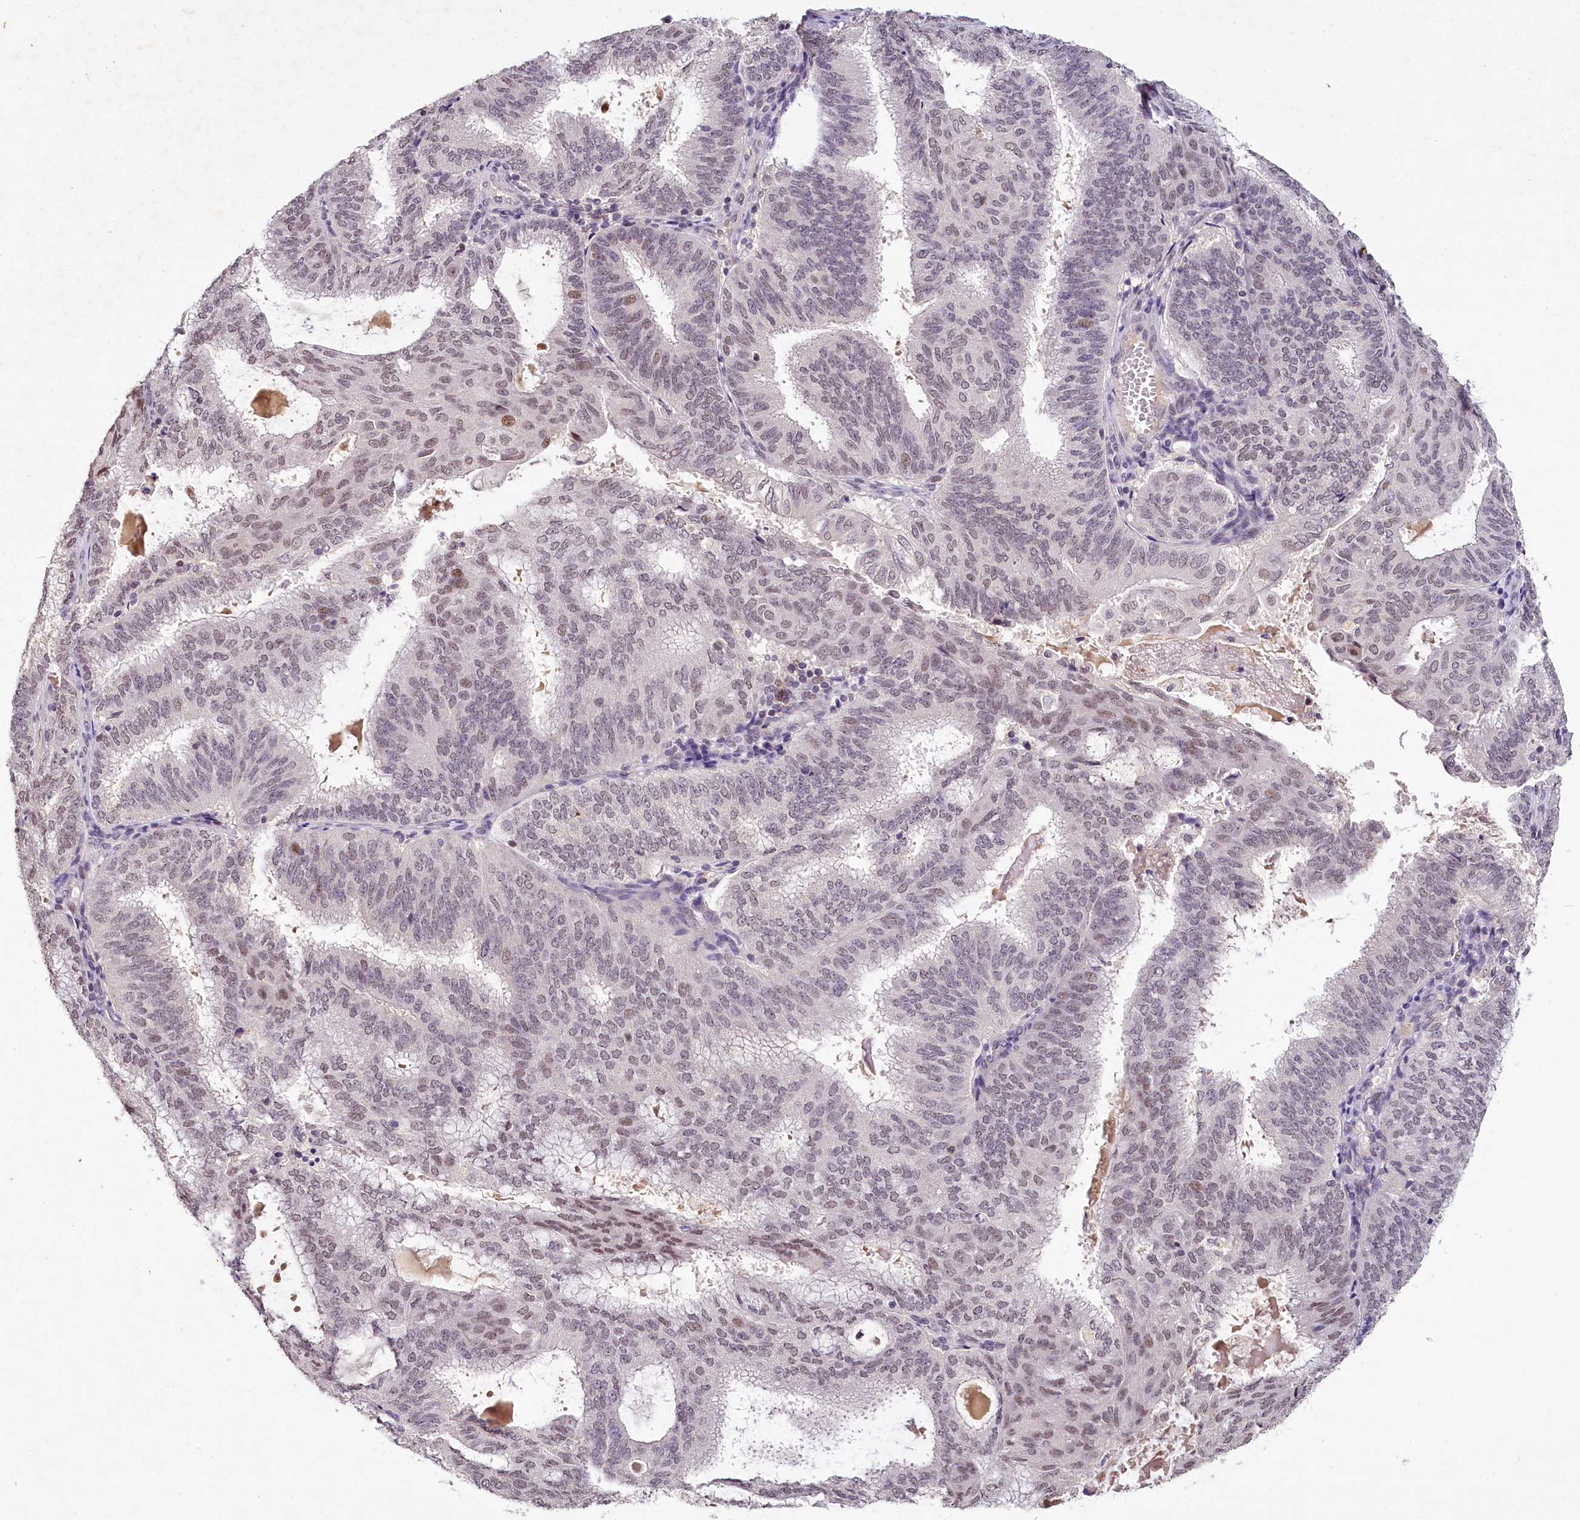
{"staining": {"intensity": "weak", "quantity": "<25%", "location": "nuclear"}, "tissue": "endometrial cancer", "cell_type": "Tumor cells", "image_type": "cancer", "snomed": [{"axis": "morphology", "description": "Adenocarcinoma, NOS"}, {"axis": "topography", "description": "Endometrium"}], "caption": "Adenocarcinoma (endometrial) was stained to show a protein in brown. There is no significant staining in tumor cells.", "gene": "MUCL1", "patient": {"sex": "female", "age": 49}}